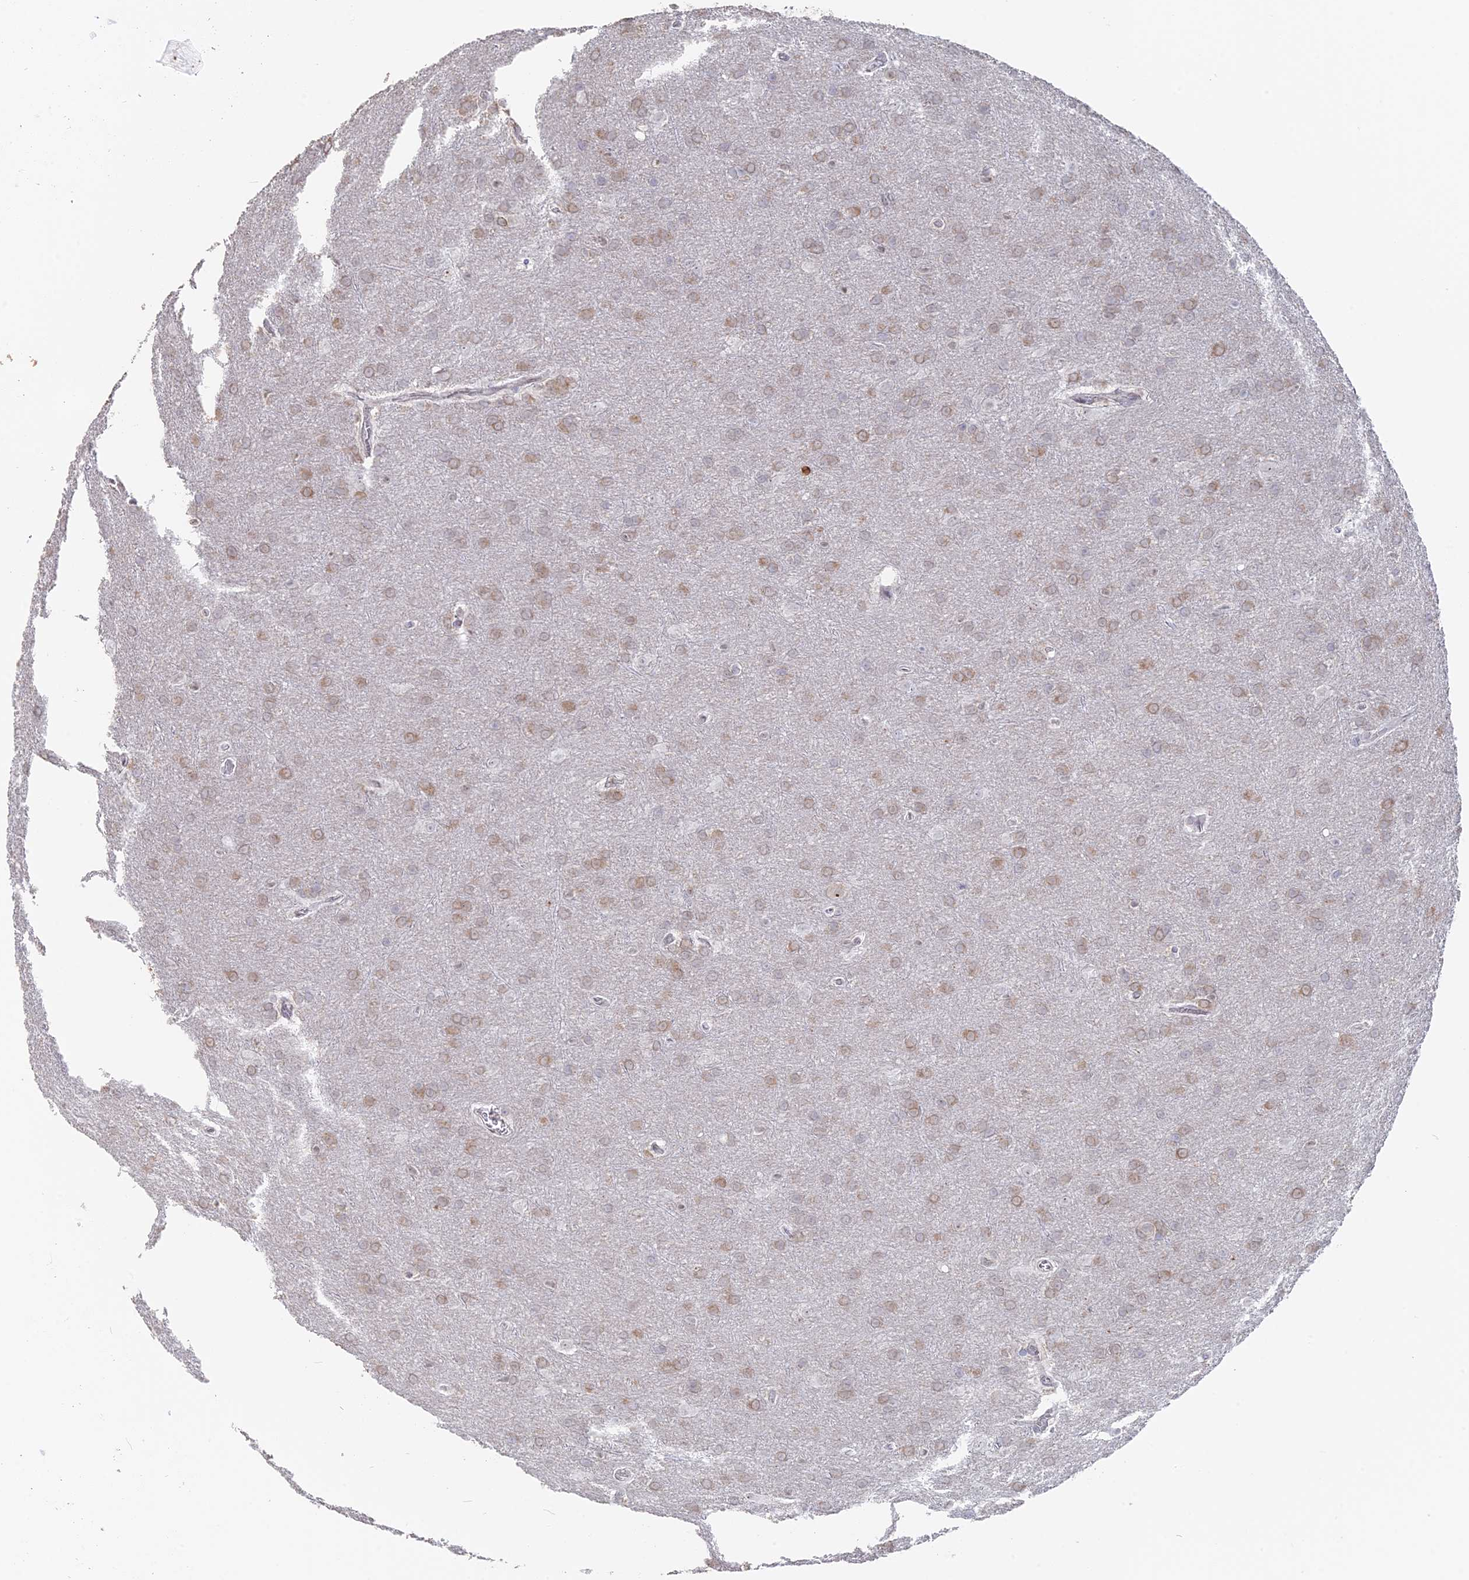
{"staining": {"intensity": "weak", "quantity": ">75%", "location": "cytoplasmic/membranous"}, "tissue": "glioma", "cell_type": "Tumor cells", "image_type": "cancer", "snomed": [{"axis": "morphology", "description": "Glioma, malignant, Low grade"}, {"axis": "topography", "description": "Brain"}], "caption": "Glioma stained for a protein exhibits weak cytoplasmic/membranous positivity in tumor cells.", "gene": "SEMG2", "patient": {"sex": "female", "age": 32}}